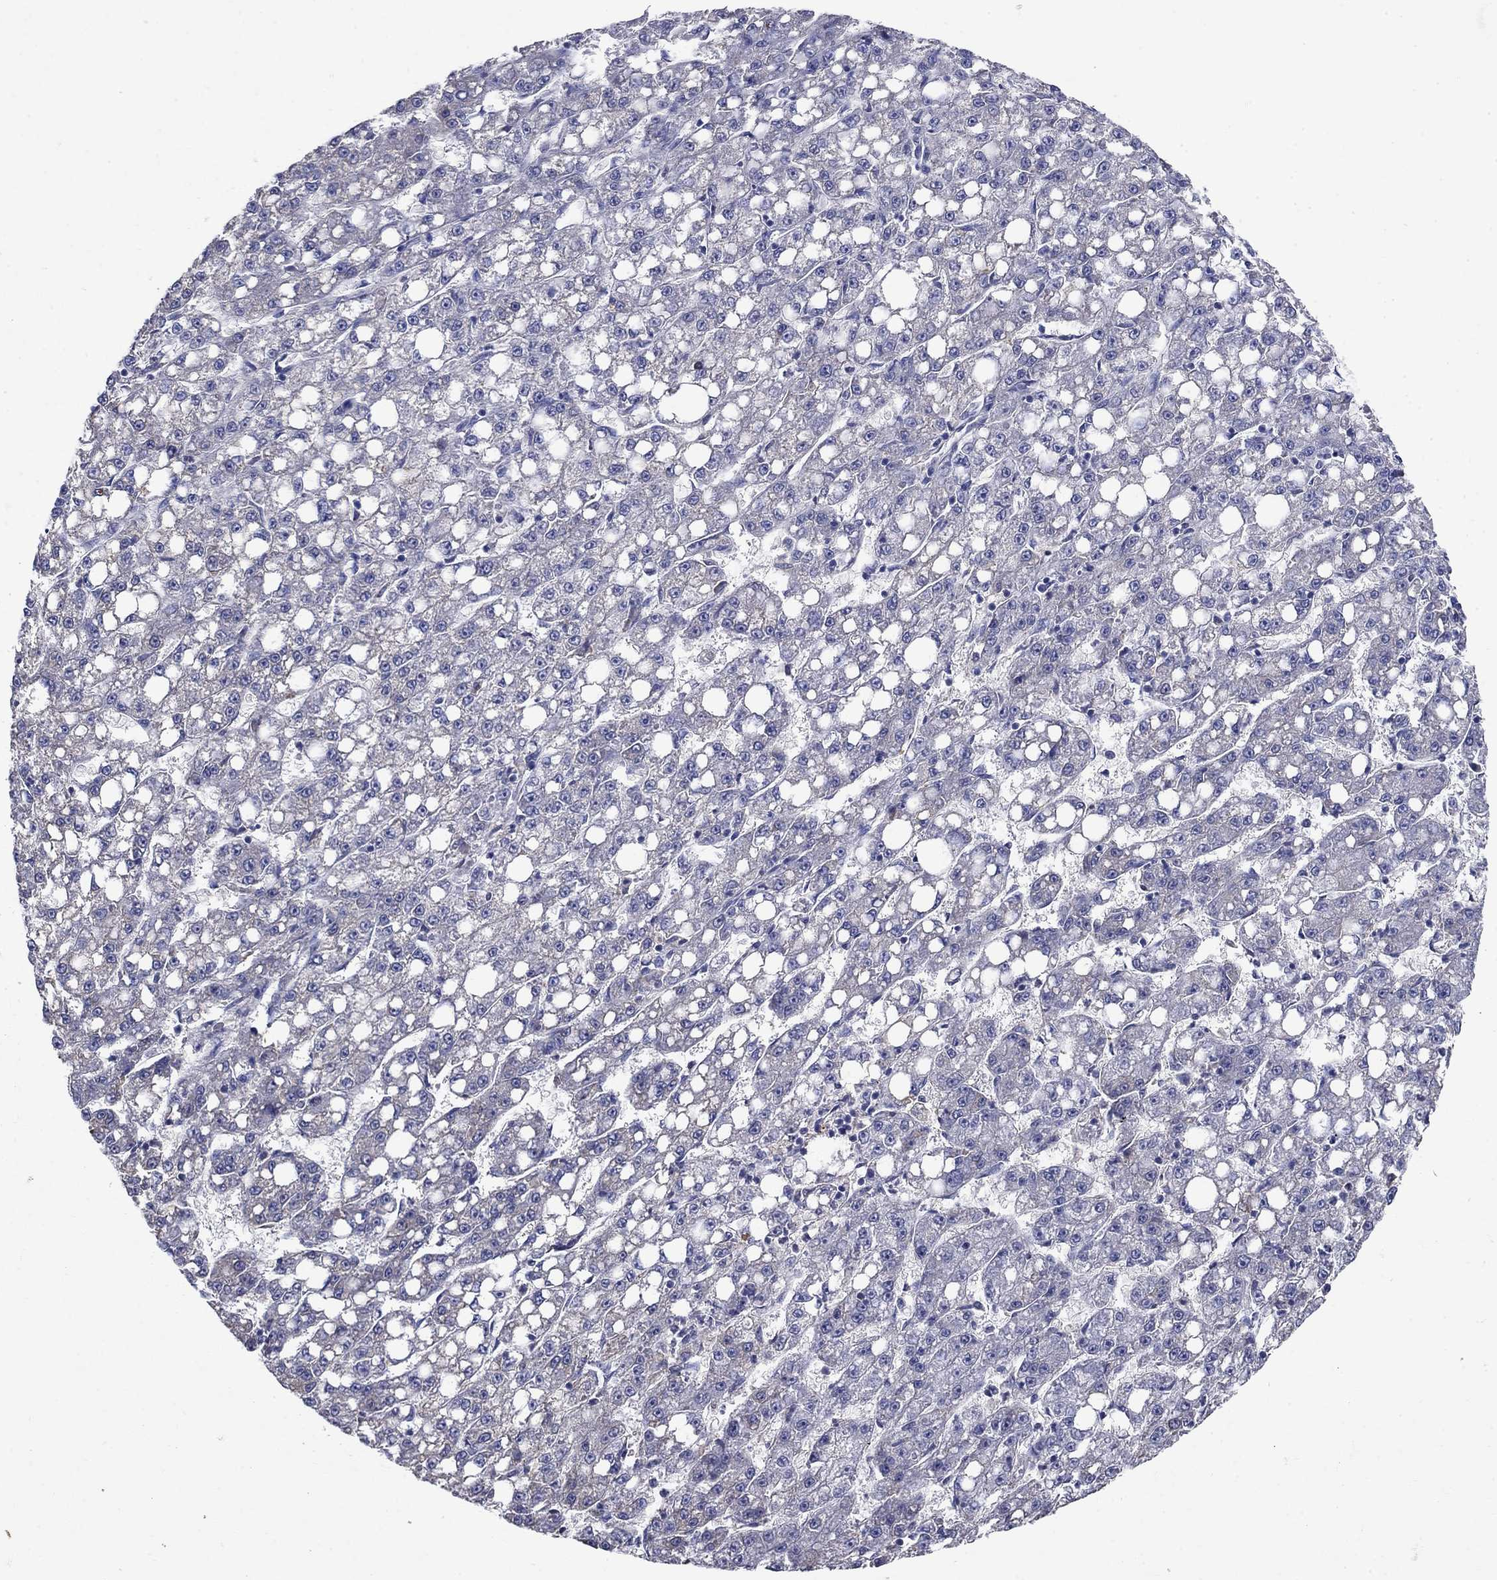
{"staining": {"intensity": "negative", "quantity": "none", "location": "none"}, "tissue": "liver cancer", "cell_type": "Tumor cells", "image_type": "cancer", "snomed": [{"axis": "morphology", "description": "Carcinoma, Hepatocellular, NOS"}, {"axis": "topography", "description": "Liver"}], "caption": "The histopathology image displays no significant positivity in tumor cells of liver cancer (hepatocellular carcinoma). (DAB (3,3'-diaminobenzidine) immunohistochemistry with hematoxylin counter stain).", "gene": "SULT2B1", "patient": {"sex": "female", "age": 65}}